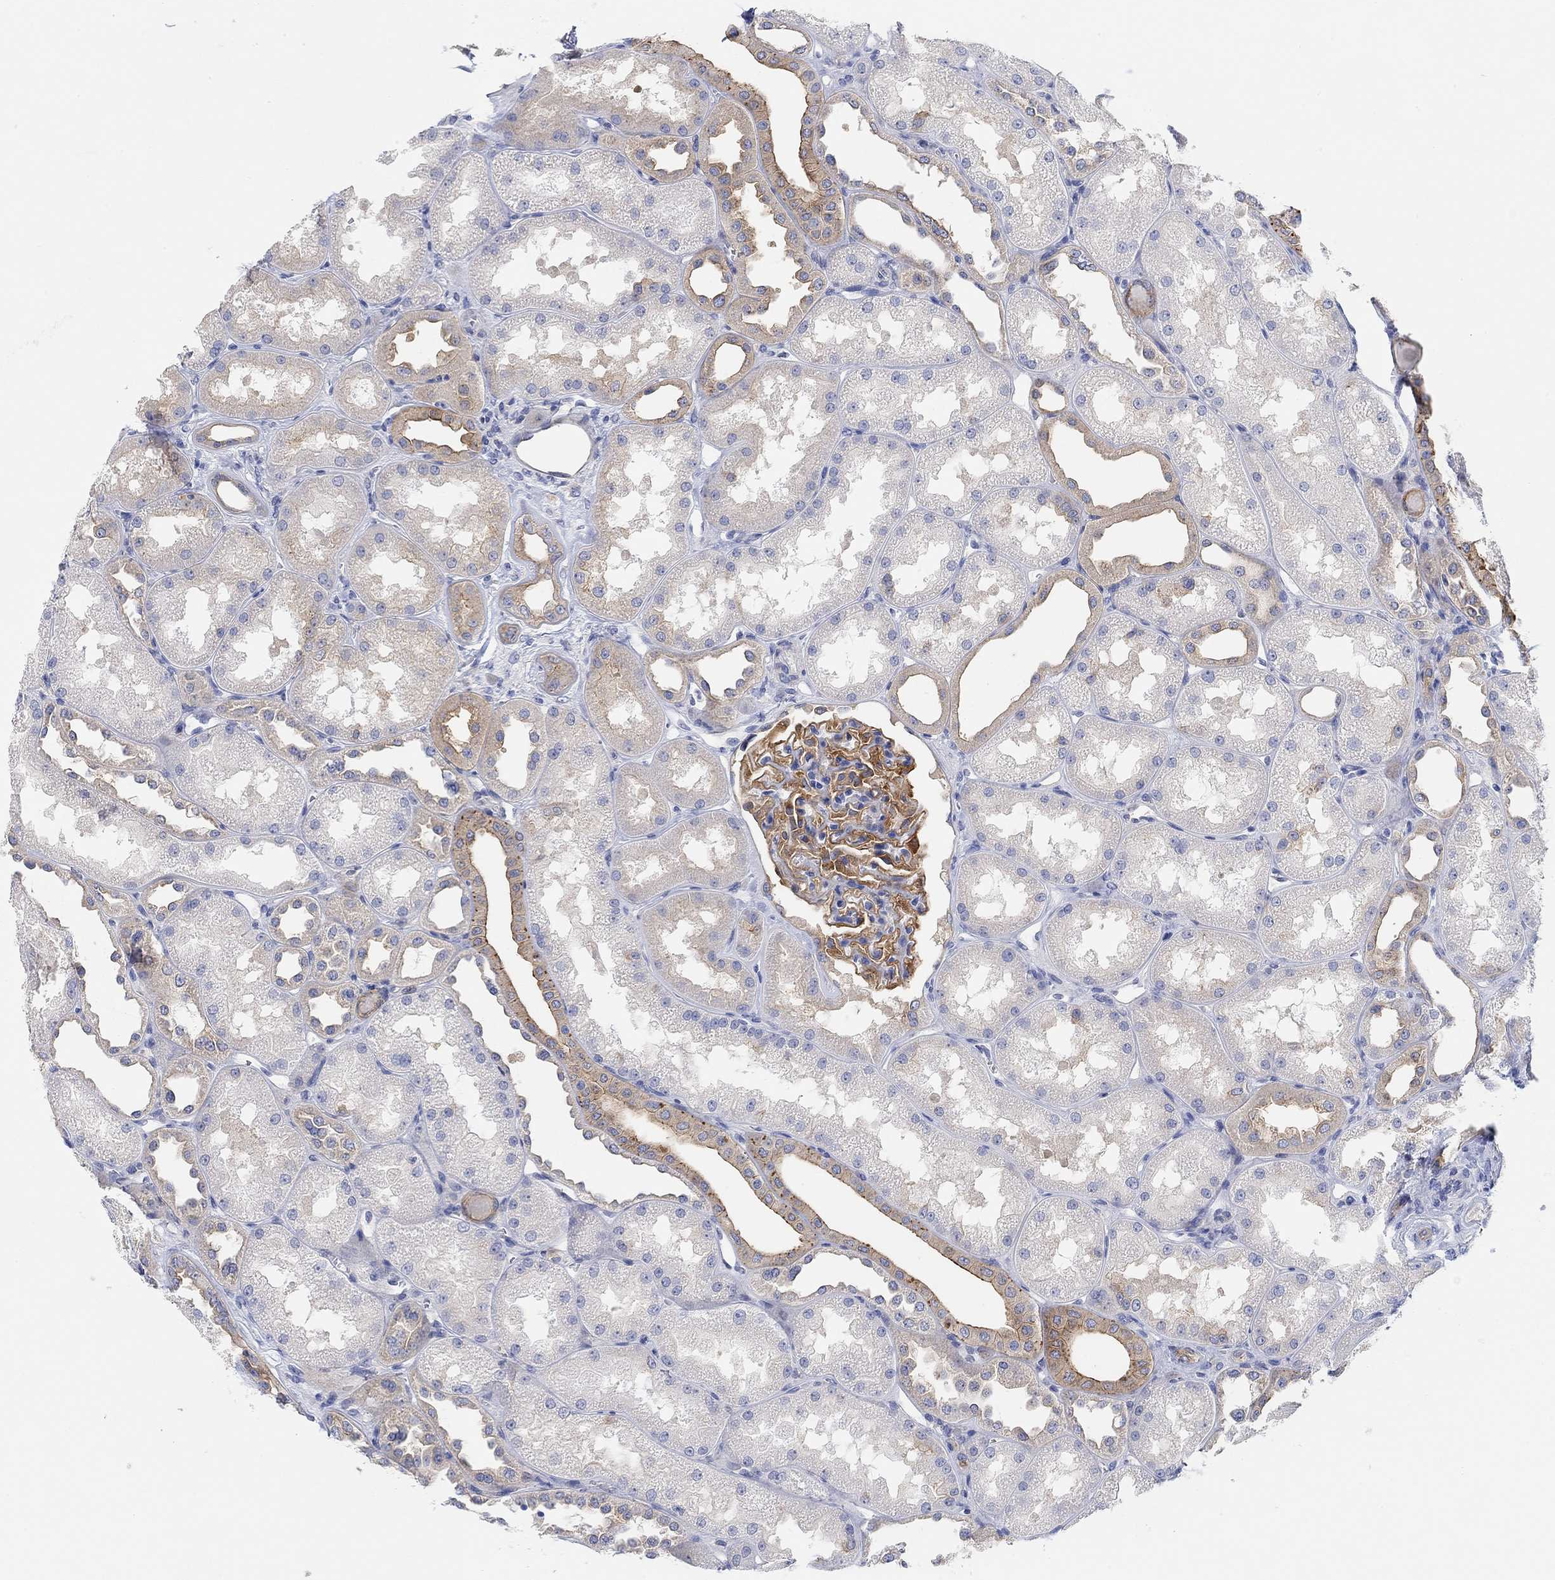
{"staining": {"intensity": "strong", "quantity": "25%-75%", "location": "cytoplasmic/membranous"}, "tissue": "kidney", "cell_type": "Cells in glomeruli", "image_type": "normal", "snomed": [{"axis": "morphology", "description": "Normal tissue, NOS"}, {"axis": "topography", "description": "Kidney"}], "caption": "IHC (DAB (3,3'-diaminobenzidine)) staining of unremarkable human kidney reveals strong cytoplasmic/membranous protein positivity in about 25%-75% of cells in glomeruli.", "gene": "RGS1", "patient": {"sex": "male", "age": 61}}